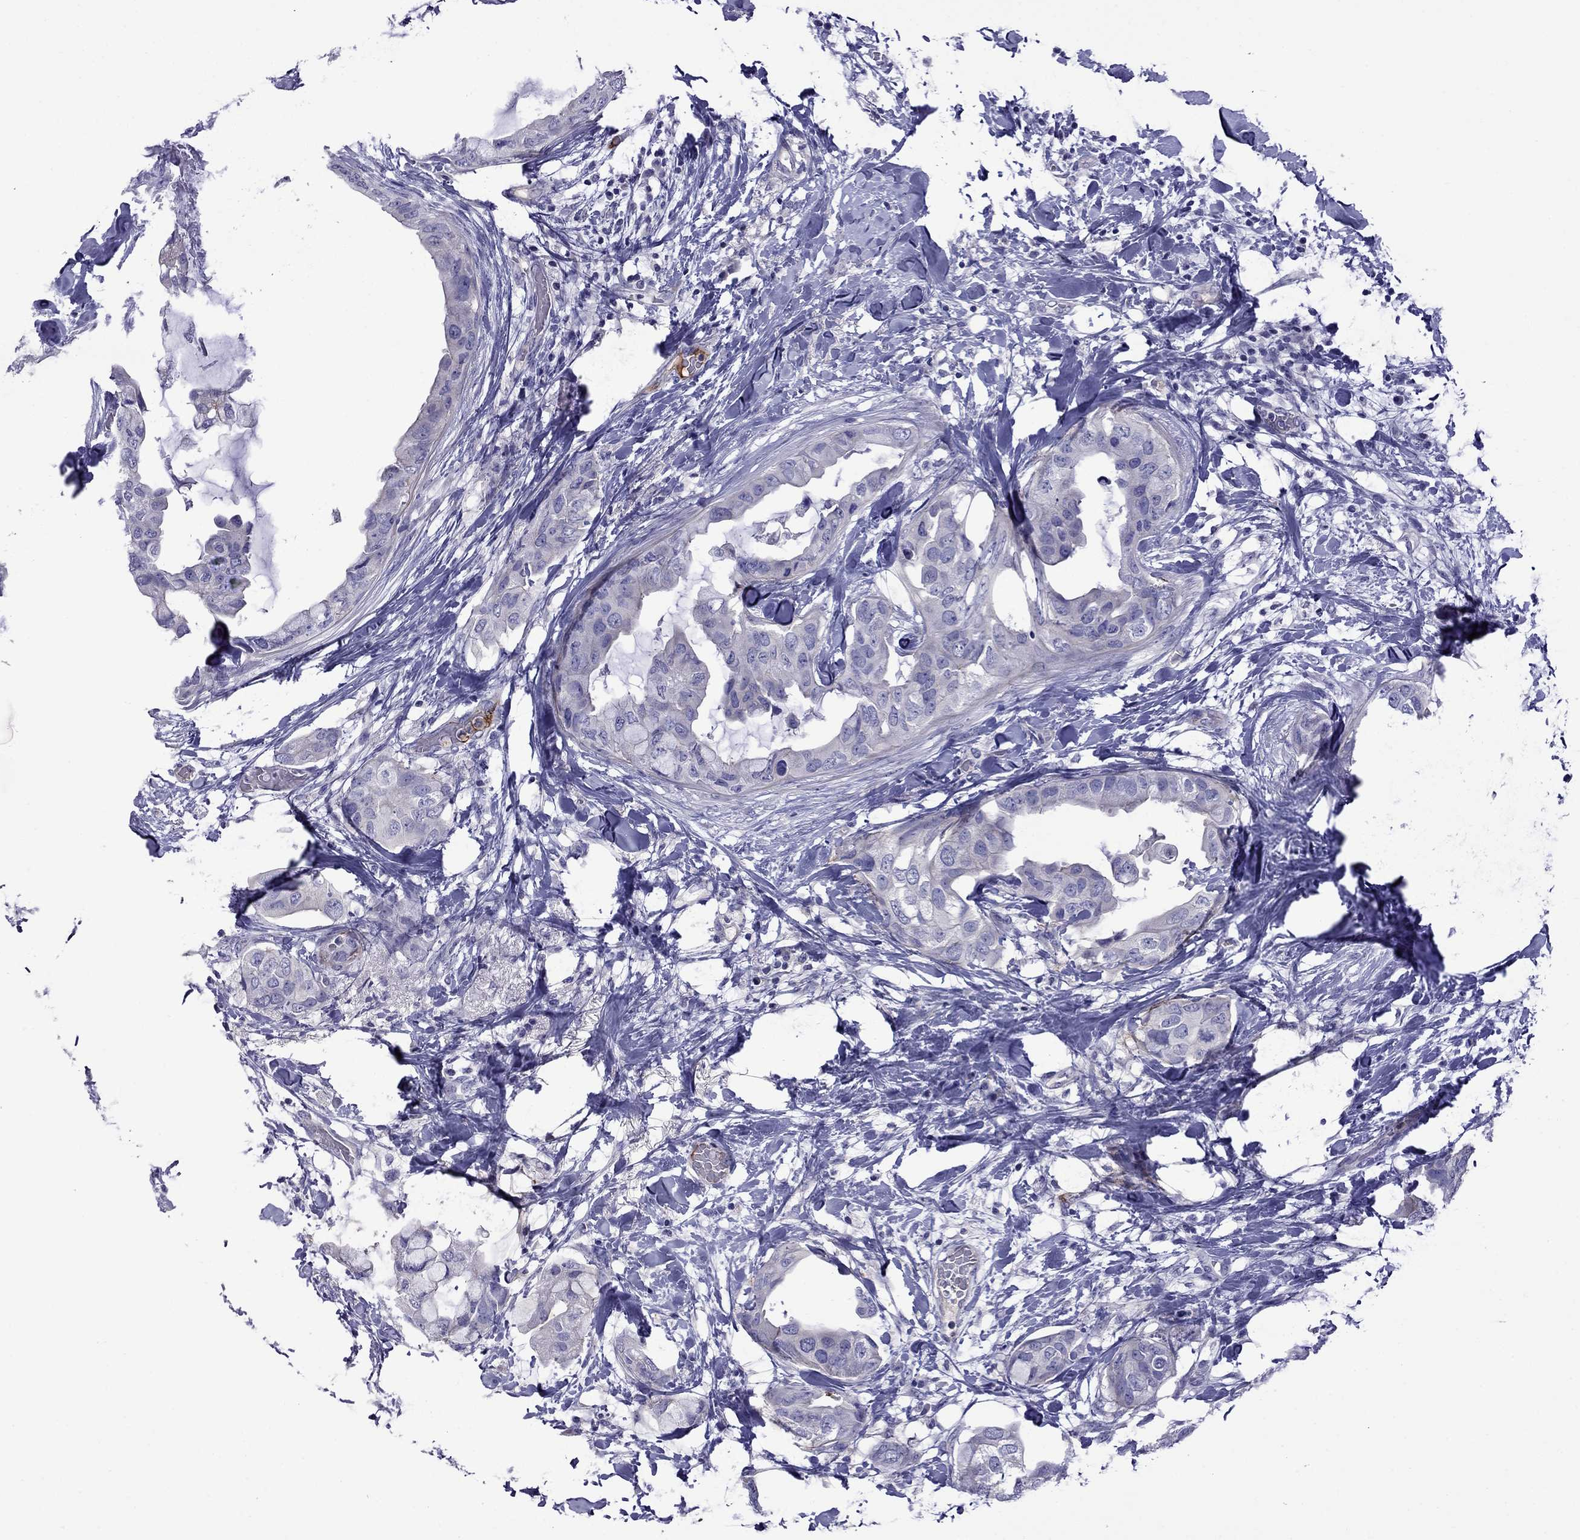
{"staining": {"intensity": "negative", "quantity": "none", "location": "none"}, "tissue": "breast cancer", "cell_type": "Tumor cells", "image_type": "cancer", "snomed": [{"axis": "morphology", "description": "Normal tissue, NOS"}, {"axis": "morphology", "description": "Duct carcinoma"}, {"axis": "topography", "description": "Breast"}], "caption": "The micrograph demonstrates no significant positivity in tumor cells of breast cancer.", "gene": "STAR", "patient": {"sex": "female", "age": 40}}